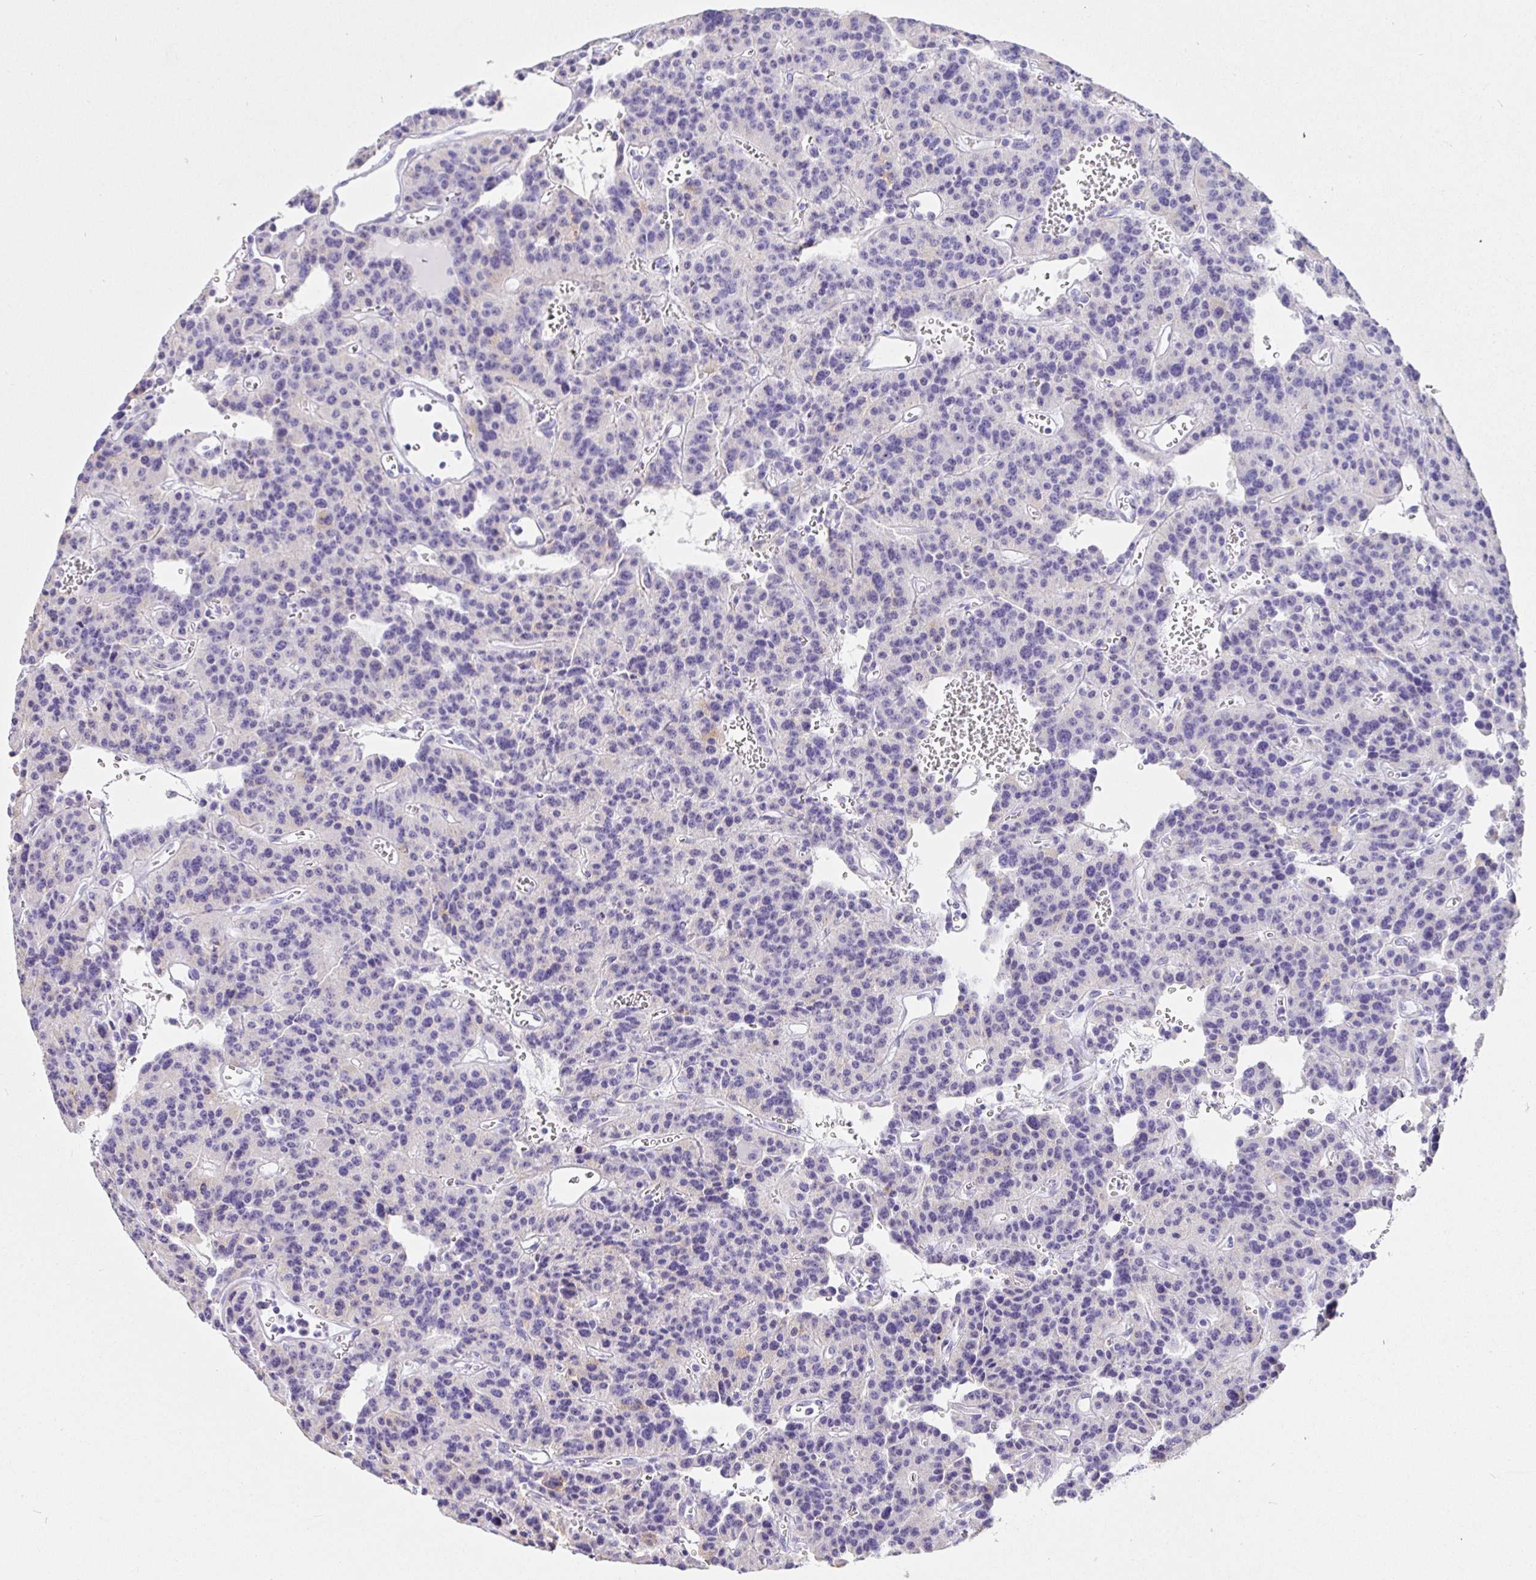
{"staining": {"intensity": "negative", "quantity": "none", "location": "none"}, "tissue": "carcinoid", "cell_type": "Tumor cells", "image_type": "cancer", "snomed": [{"axis": "morphology", "description": "Carcinoid, malignant, NOS"}, {"axis": "topography", "description": "Lung"}], "caption": "Tumor cells show no significant protein staining in carcinoid.", "gene": "PRAMEF19", "patient": {"sex": "female", "age": 71}}